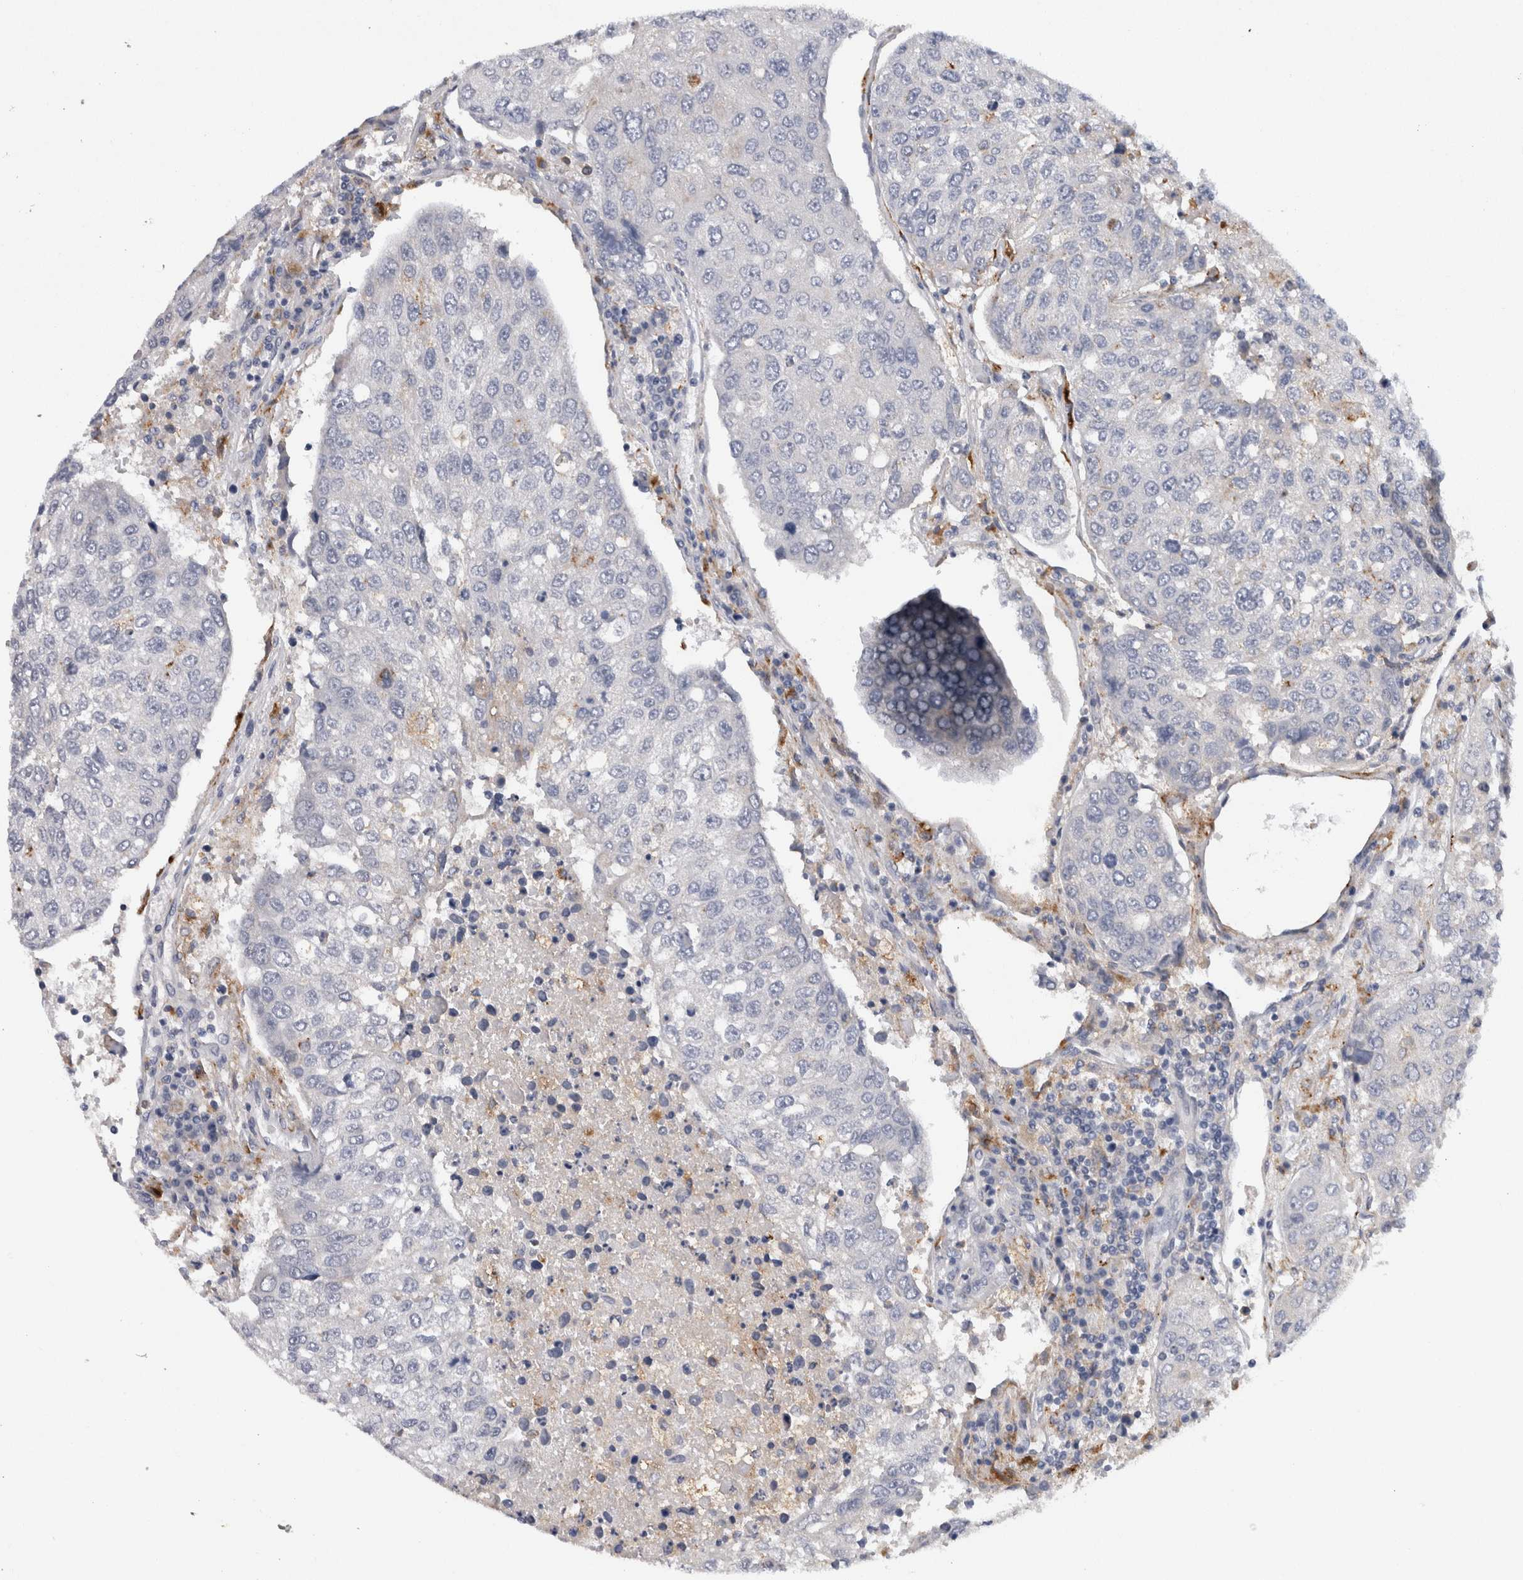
{"staining": {"intensity": "negative", "quantity": "none", "location": "none"}, "tissue": "urothelial cancer", "cell_type": "Tumor cells", "image_type": "cancer", "snomed": [{"axis": "morphology", "description": "Urothelial carcinoma, High grade"}, {"axis": "topography", "description": "Lymph node"}, {"axis": "topography", "description": "Urinary bladder"}], "caption": "An image of urothelial cancer stained for a protein demonstrates no brown staining in tumor cells. Nuclei are stained in blue.", "gene": "CD63", "patient": {"sex": "male", "age": 51}}